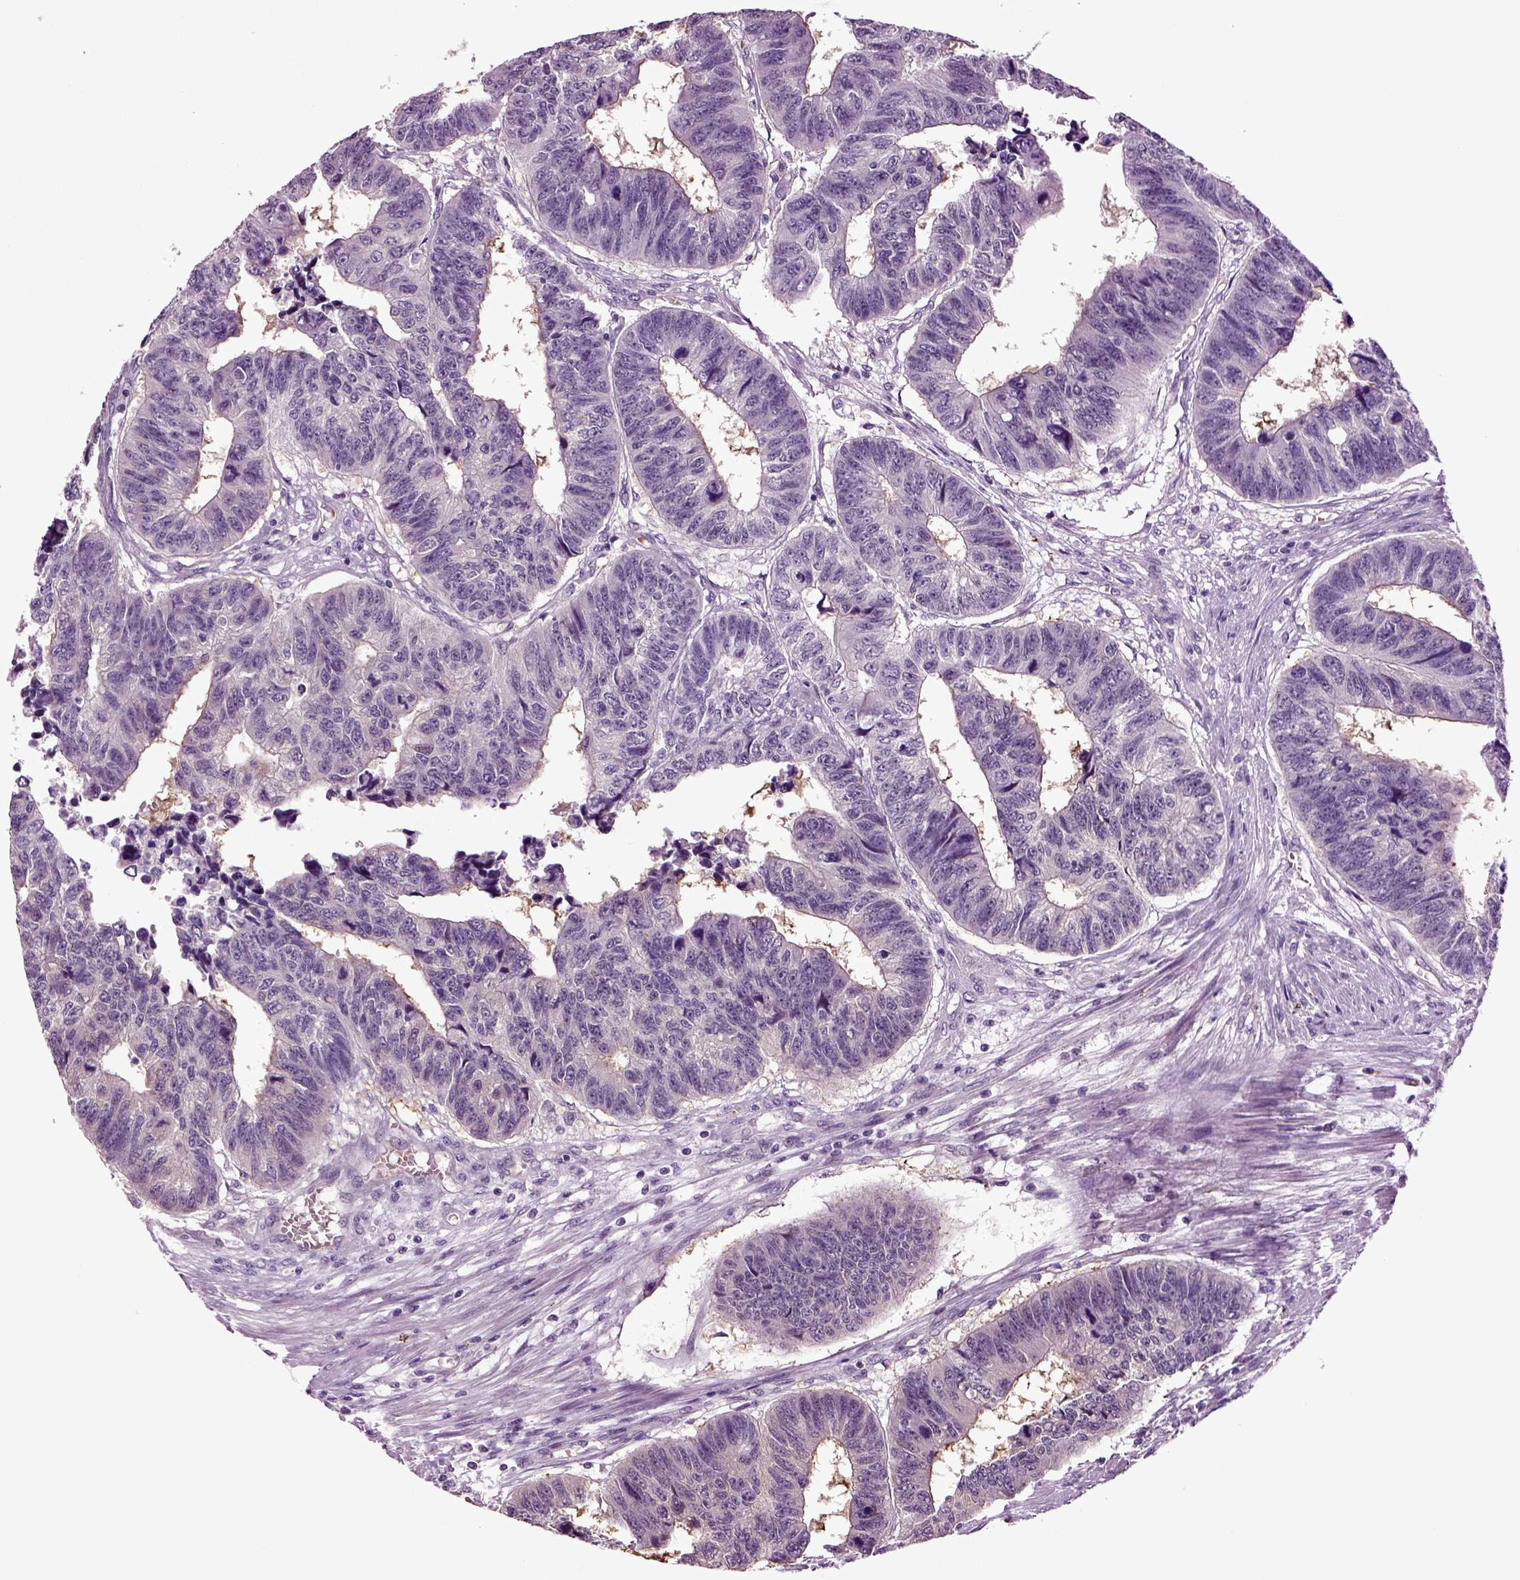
{"staining": {"intensity": "negative", "quantity": "none", "location": "none"}, "tissue": "colorectal cancer", "cell_type": "Tumor cells", "image_type": "cancer", "snomed": [{"axis": "morphology", "description": "Adenocarcinoma, NOS"}, {"axis": "topography", "description": "Rectum"}], "caption": "Photomicrograph shows no significant protein positivity in tumor cells of colorectal cancer (adenocarcinoma).", "gene": "PLCH2", "patient": {"sex": "female", "age": 85}}